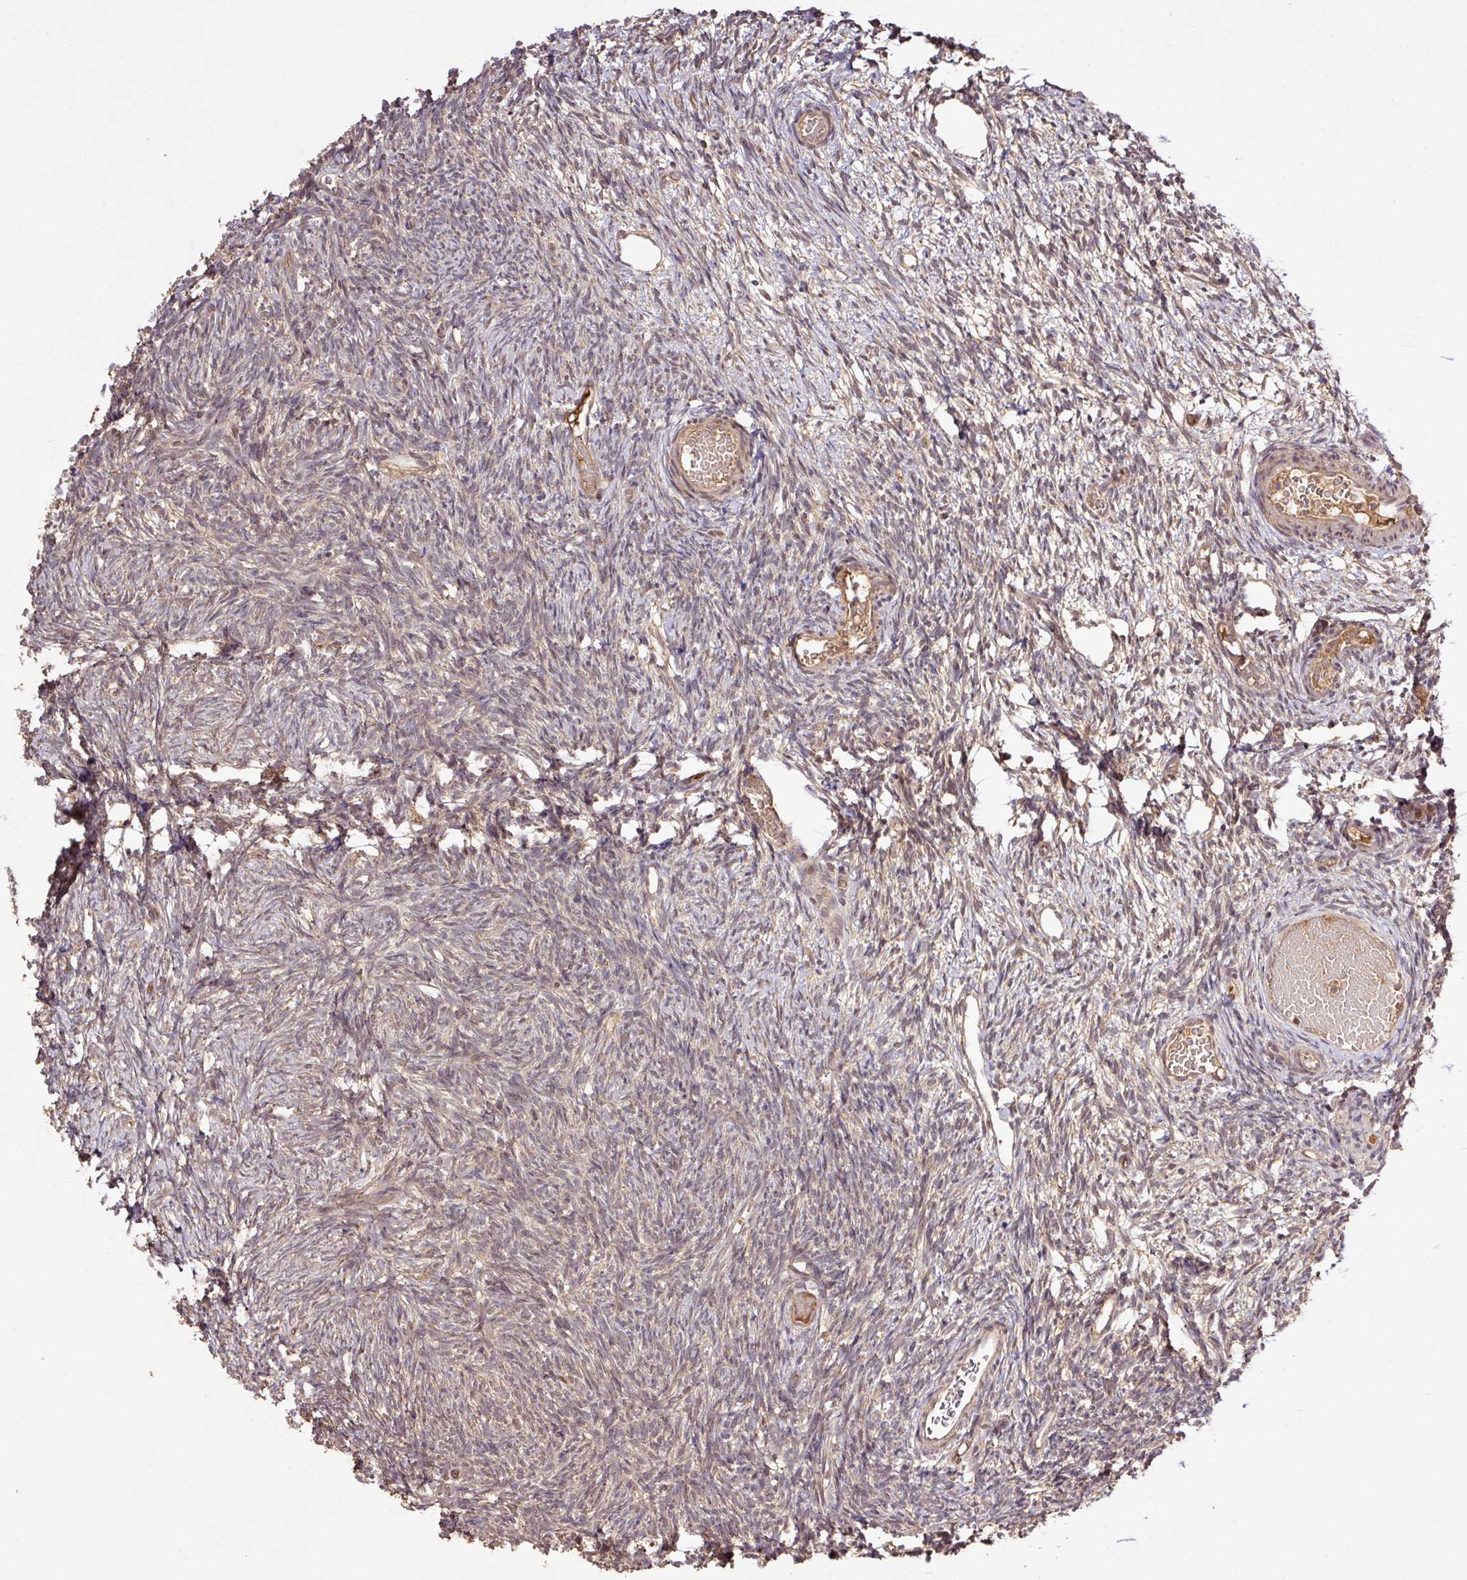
{"staining": {"intensity": "weak", "quantity": "<25%", "location": "cytoplasmic/membranous"}, "tissue": "ovary", "cell_type": "Ovarian stroma cells", "image_type": "normal", "snomed": [{"axis": "morphology", "description": "Normal tissue, NOS"}, {"axis": "topography", "description": "Ovary"}], "caption": "Immunohistochemistry (IHC) photomicrograph of normal human ovary stained for a protein (brown), which exhibits no expression in ovarian stroma cells. (DAB immunohistochemistry (IHC) with hematoxylin counter stain).", "gene": "FAIM", "patient": {"sex": "female", "age": 39}}